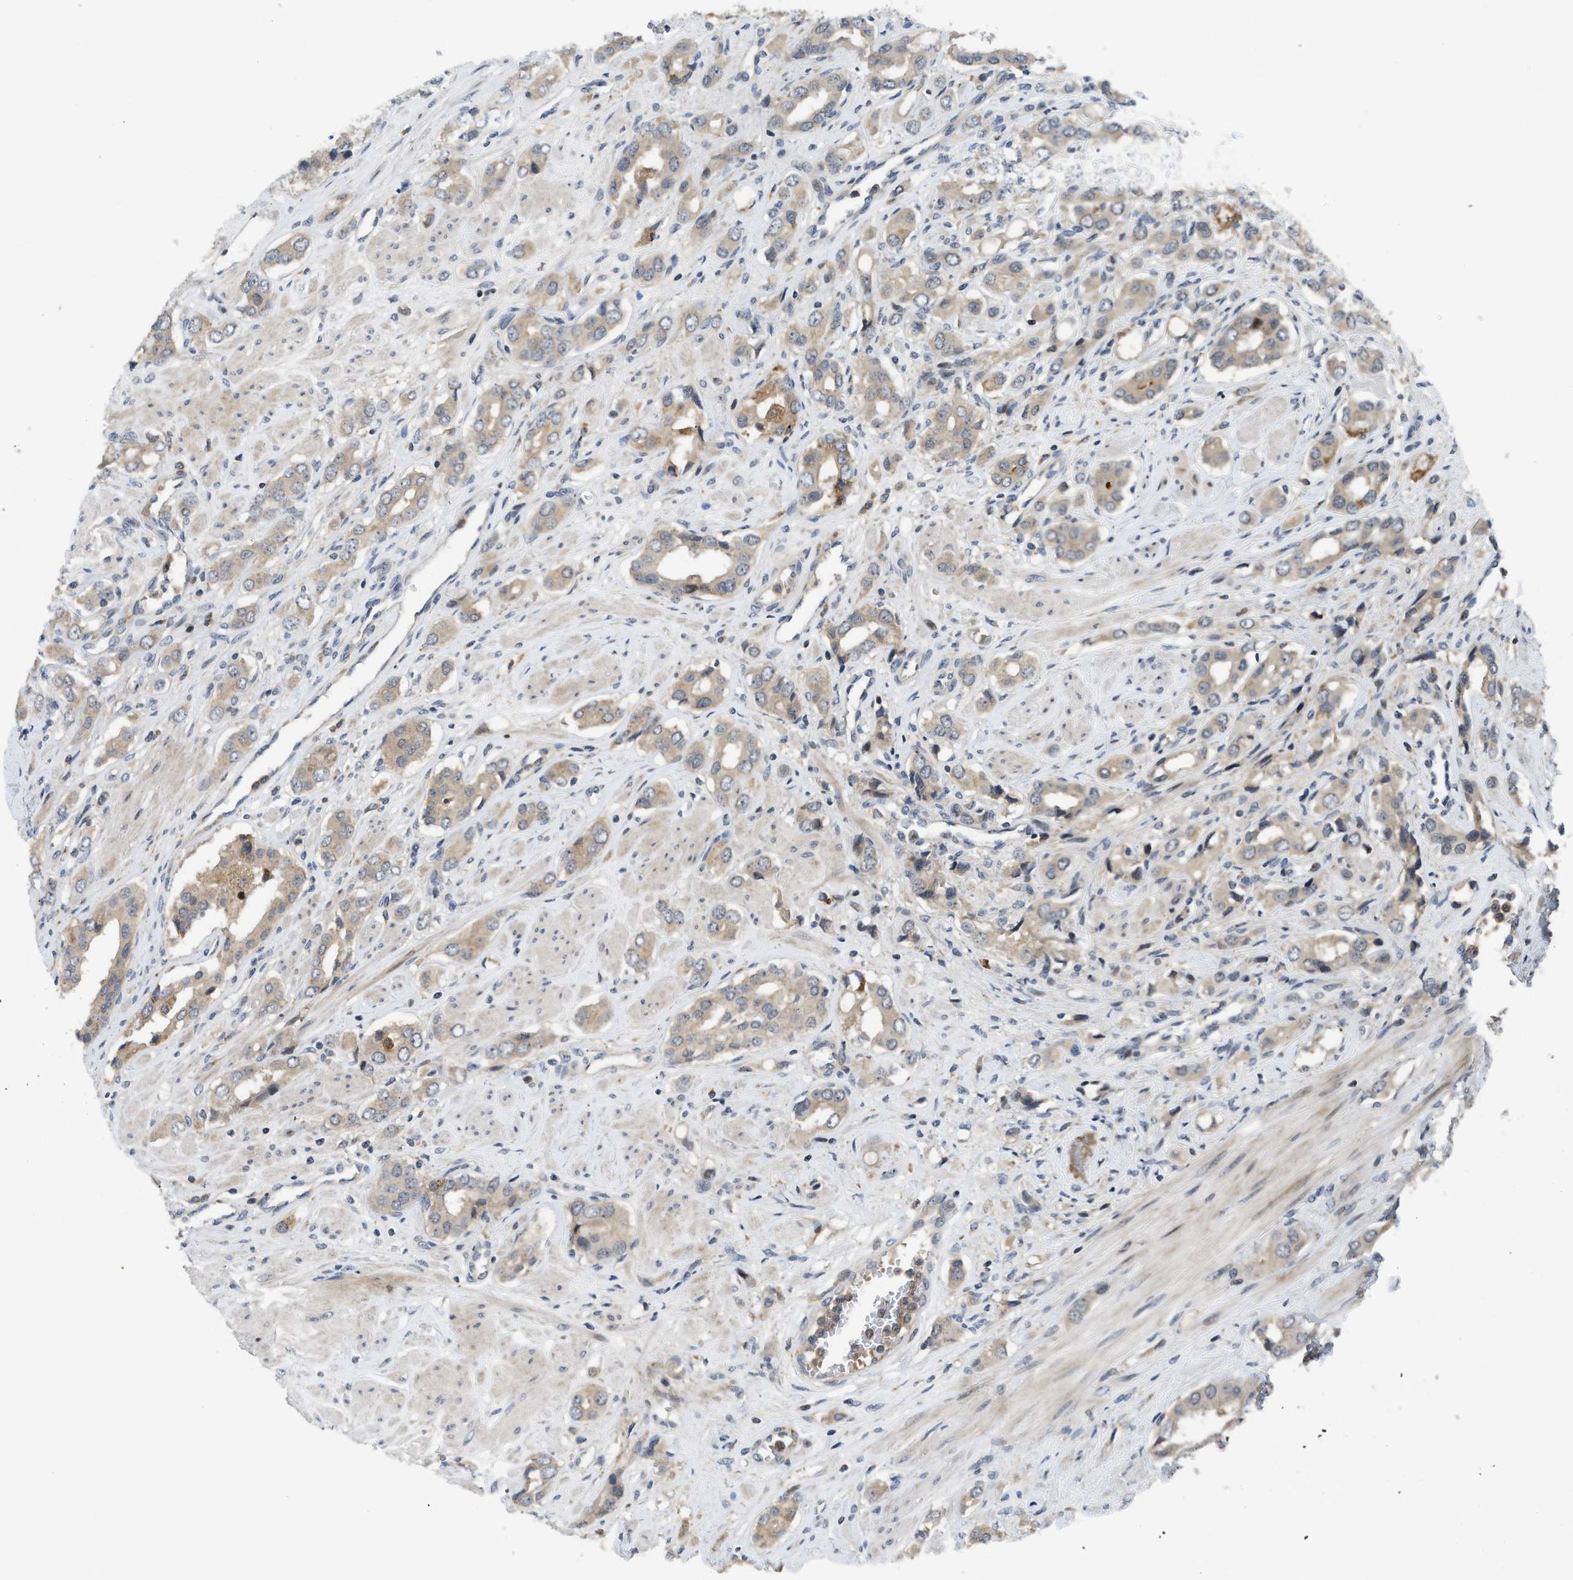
{"staining": {"intensity": "weak", "quantity": ">75%", "location": "cytoplasmic/membranous"}, "tissue": "prostate cancer", "cell_type": "Tumor cells", "image_type": "cancer", "snomed": [{"axis": "morphology", "description": "Adenocarcinoma, High grade"}, {"axis": "topography", "description": "Prostate"}], "caption": "Immunohistochemical staining of human high-grade adenocarcinoma (prostate) exhibits low levels of weak cytoplasmic/membranous protein staining in approximately >75% of tumor cells.", "gene": "DNAJC28", "patient": {"sex": "male", "age": 52}}